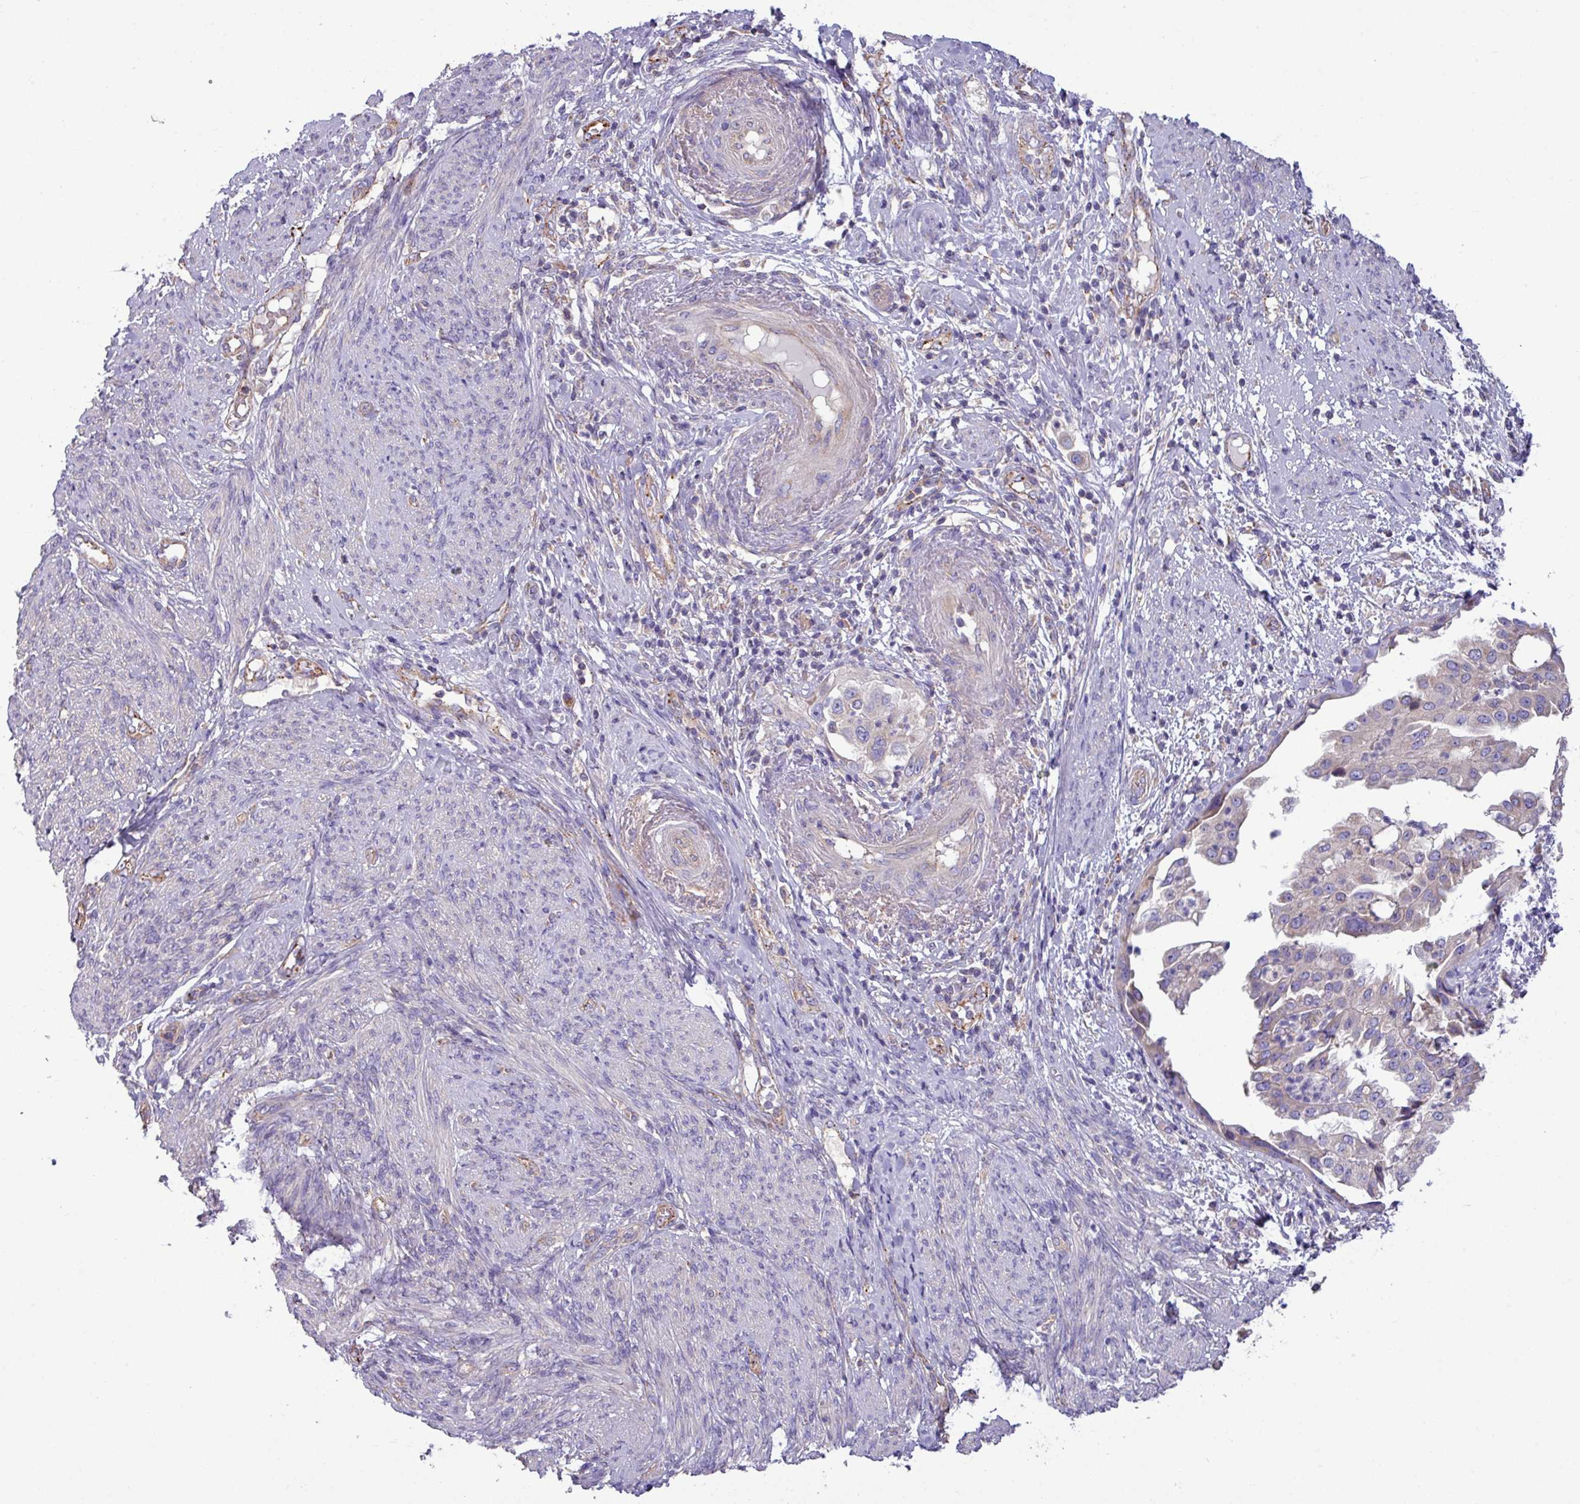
{"staining": {"intensity": "weak", "quantity": "<25%", "location": "cytoplasmic/membranous"}, "tissue": "endometrial cancer", "cell_type": "Tumor cells", "image_type": "cancer", "snomed": [{"axis": "morphology", "description": "Adenocarcinoma, NOS"}, {"axis": "topography", "description": "Endometrium"}], "caption": "IHC photomicrograph of human endometrial adenocarcinoma stained for a protein (brown), which displays no expression in tumor cells.", "gene": "PPM1J", "patient": {"sex": "female", "age": 85}}